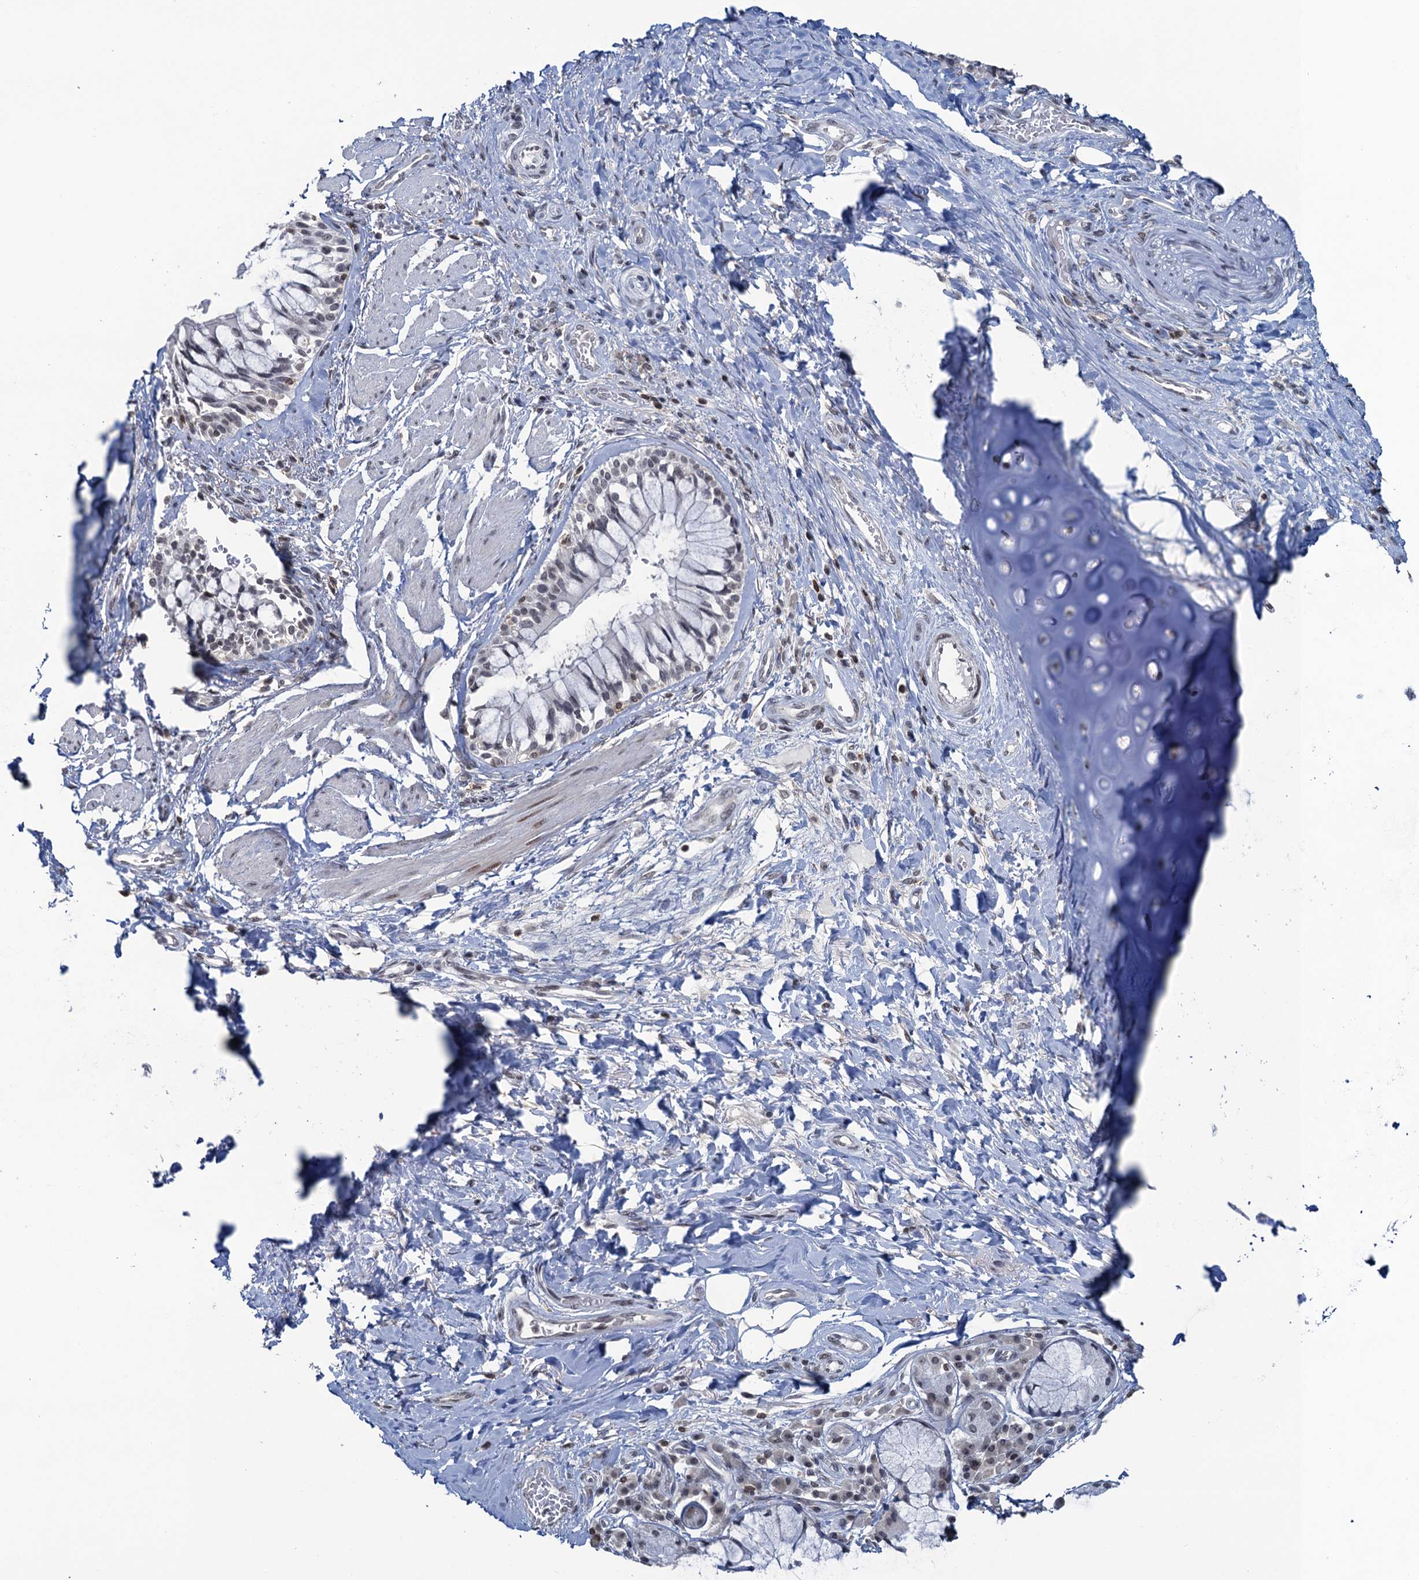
{"staining": {"intensity": "negative", "quantity": "none", "location": "none"}, "tissue": "adipose tissue", "cell_type": "Adipocytes", "image_type": "normal", "snomed": [{"axis": "morphology", "description": "Normal tissue, NOS"}, {"axis": "morphology", "description": "Squamous cell carcinoma, NOS"}, {"axis": "topography", "description": "Bronchus"}, {"axis": "topography", "description": "Lung"}], "caption": "High power microscopy histopathology image of an immunohistochemistry (IHC) micrograph of benign adipose tissue, revealing no significant staining in adipocytes.", "gene": "FYB1", "patient": {"sex": "male", "age": 64}}